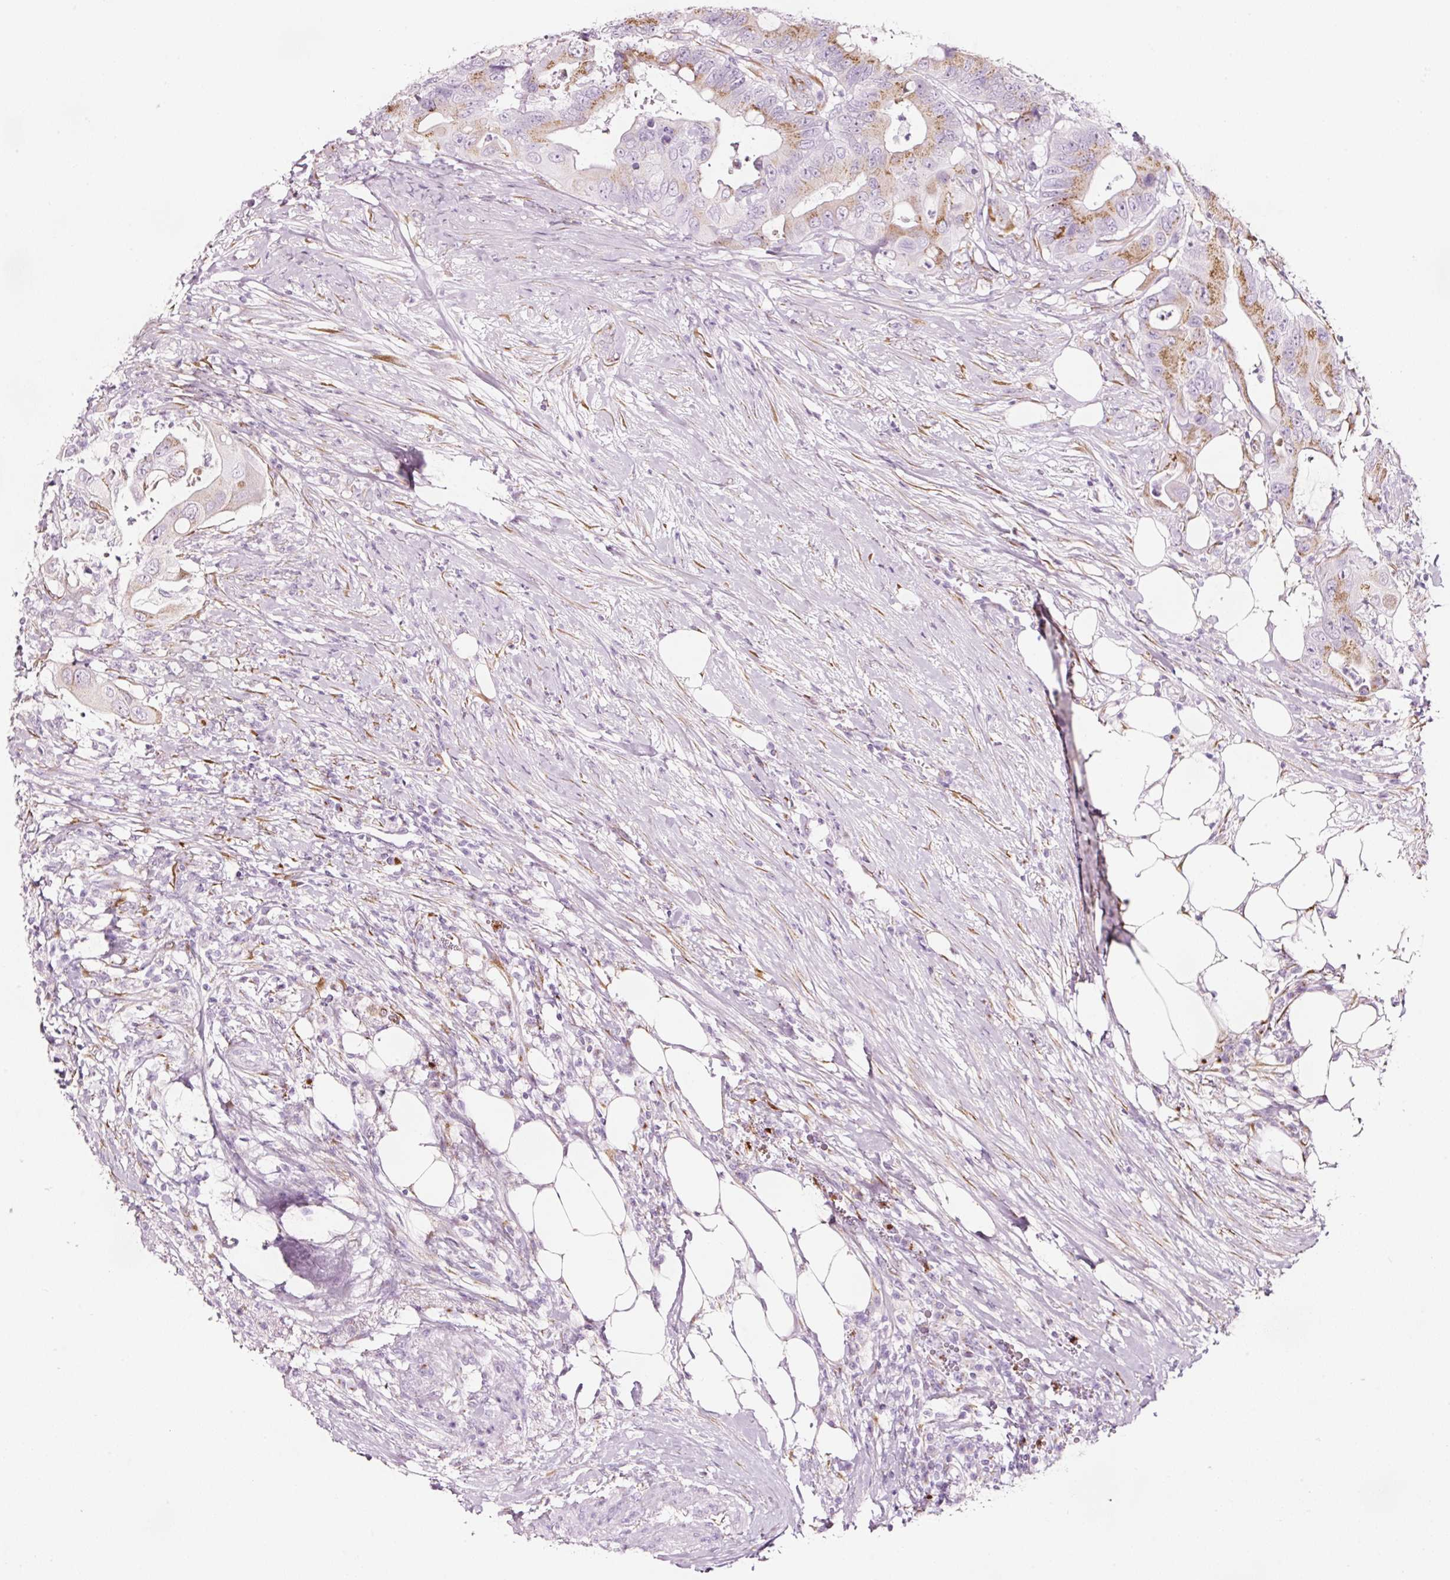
{"staining": {"intensity": "moderate", "quantity": ">75%", "location": "cytoplasmic/membranous"}, "tissue": "colorectal cancer", "cell_type": "Tumor cells", "image_type": "cancer", "snomed": [{"axis": "morphology", "description": "Adenocarcinoma, NOS"}, {"axis": "topography", "description": "Colon"}], "caption": "Protein analysis of adenocarcinoma (colorectal) tissue shows moderate cytoplasmic/membranous expression in about >75% of tumor cells.", "gene": "SDF4", "patient": {"sex": "male", "age": 71}}